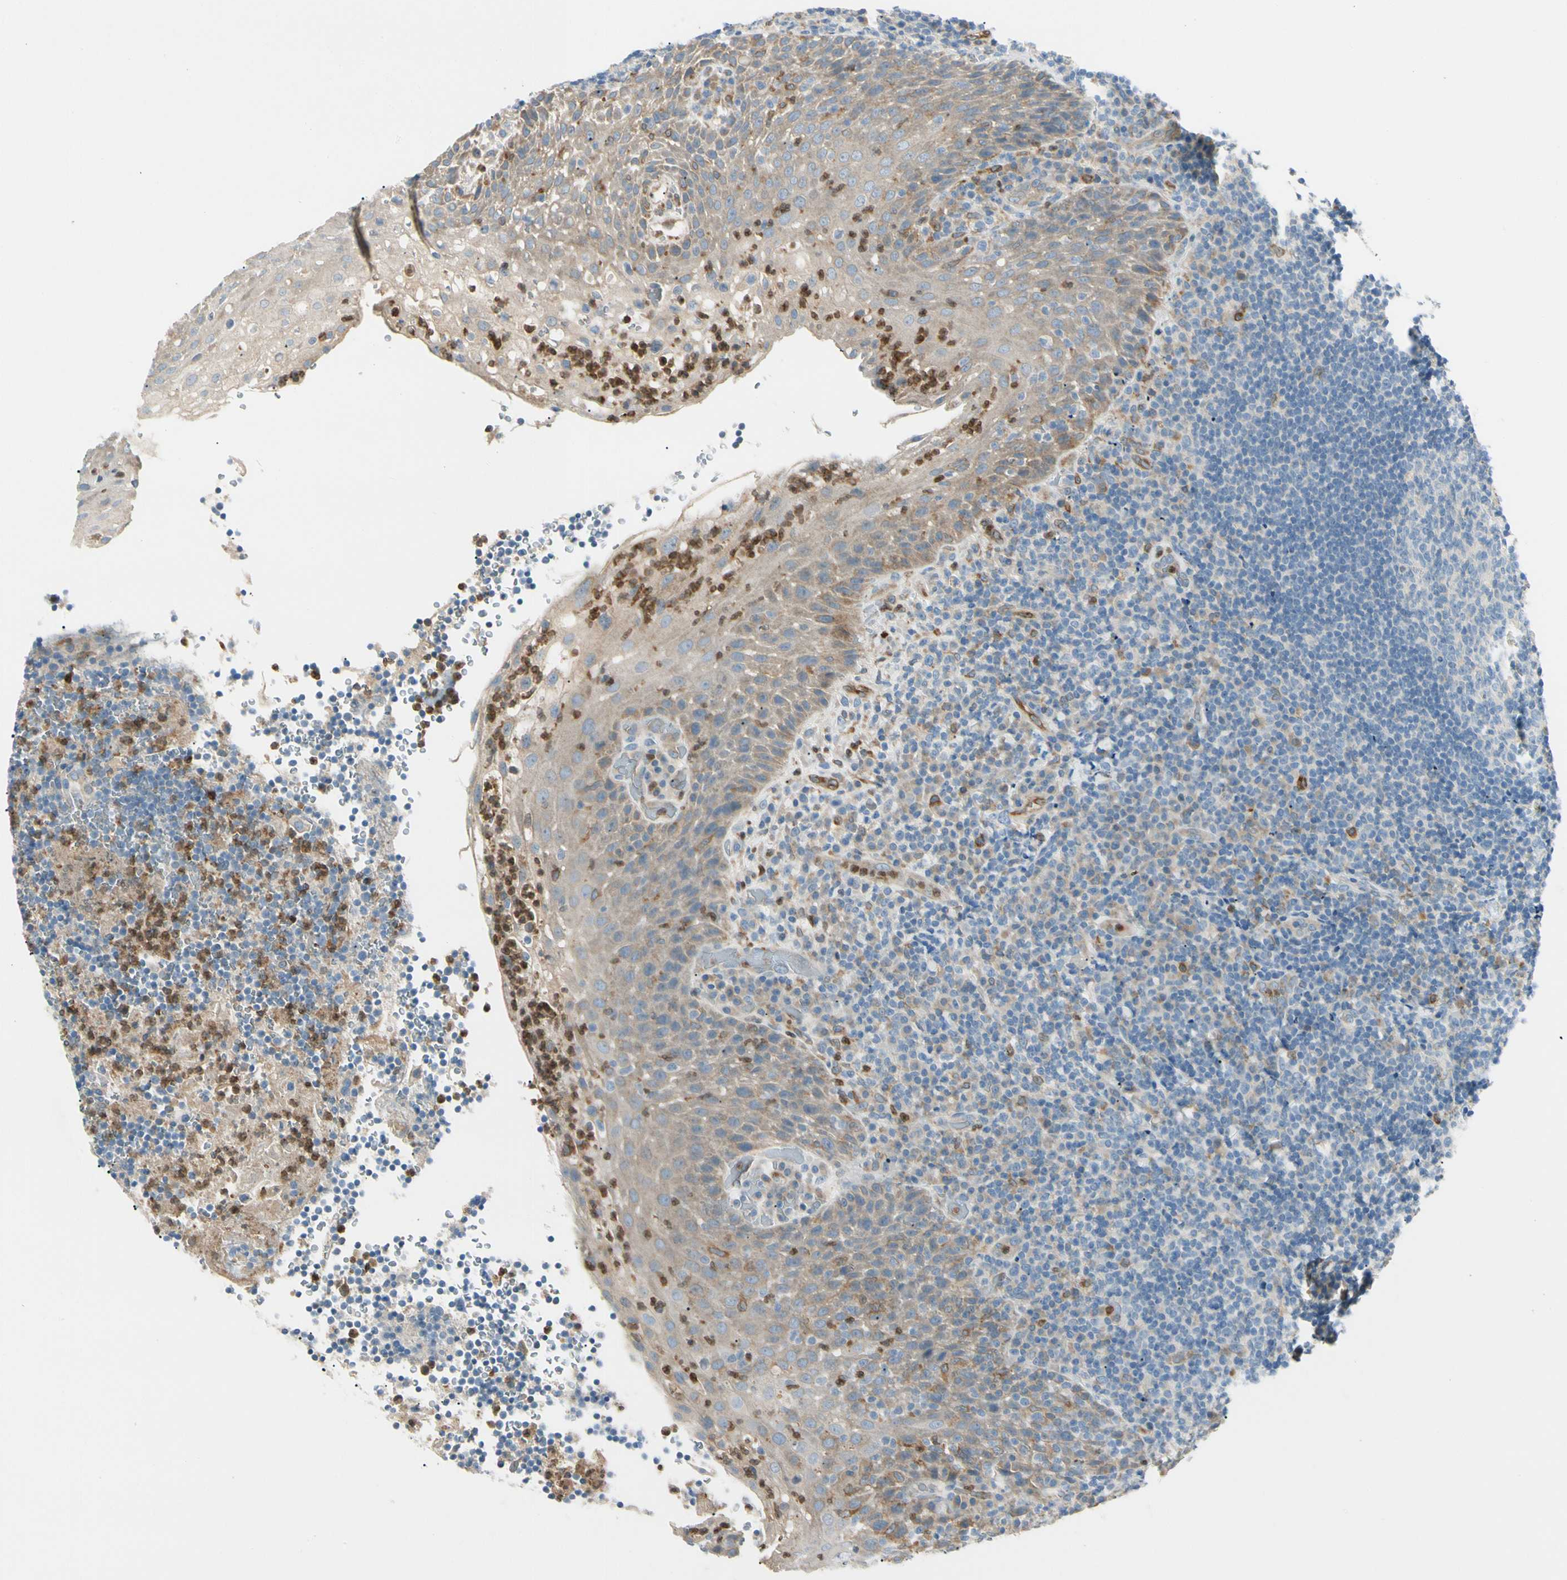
{"staining": {"intensity": "moderate", "quantity": "<25%", "location": "cytoplasmic/membranous"}, "tissue": "lymphoma", "cell_type": "Tumor cells", "image_type": "cancer", "snomed": [{"axis": "morphology", "description": "Malignant lymphoma, non-Hodgkin's type, High grade"}, {"axis": "topography", "description": "Tonsil"}], "caption": "Protein expression analysis of human lymphoma reveals moderate cytoplasmic/membranous staining in about <25% of tumor cells.", "gene": "LPCAT2", "patient": {"sex": "female", "age": 36}}